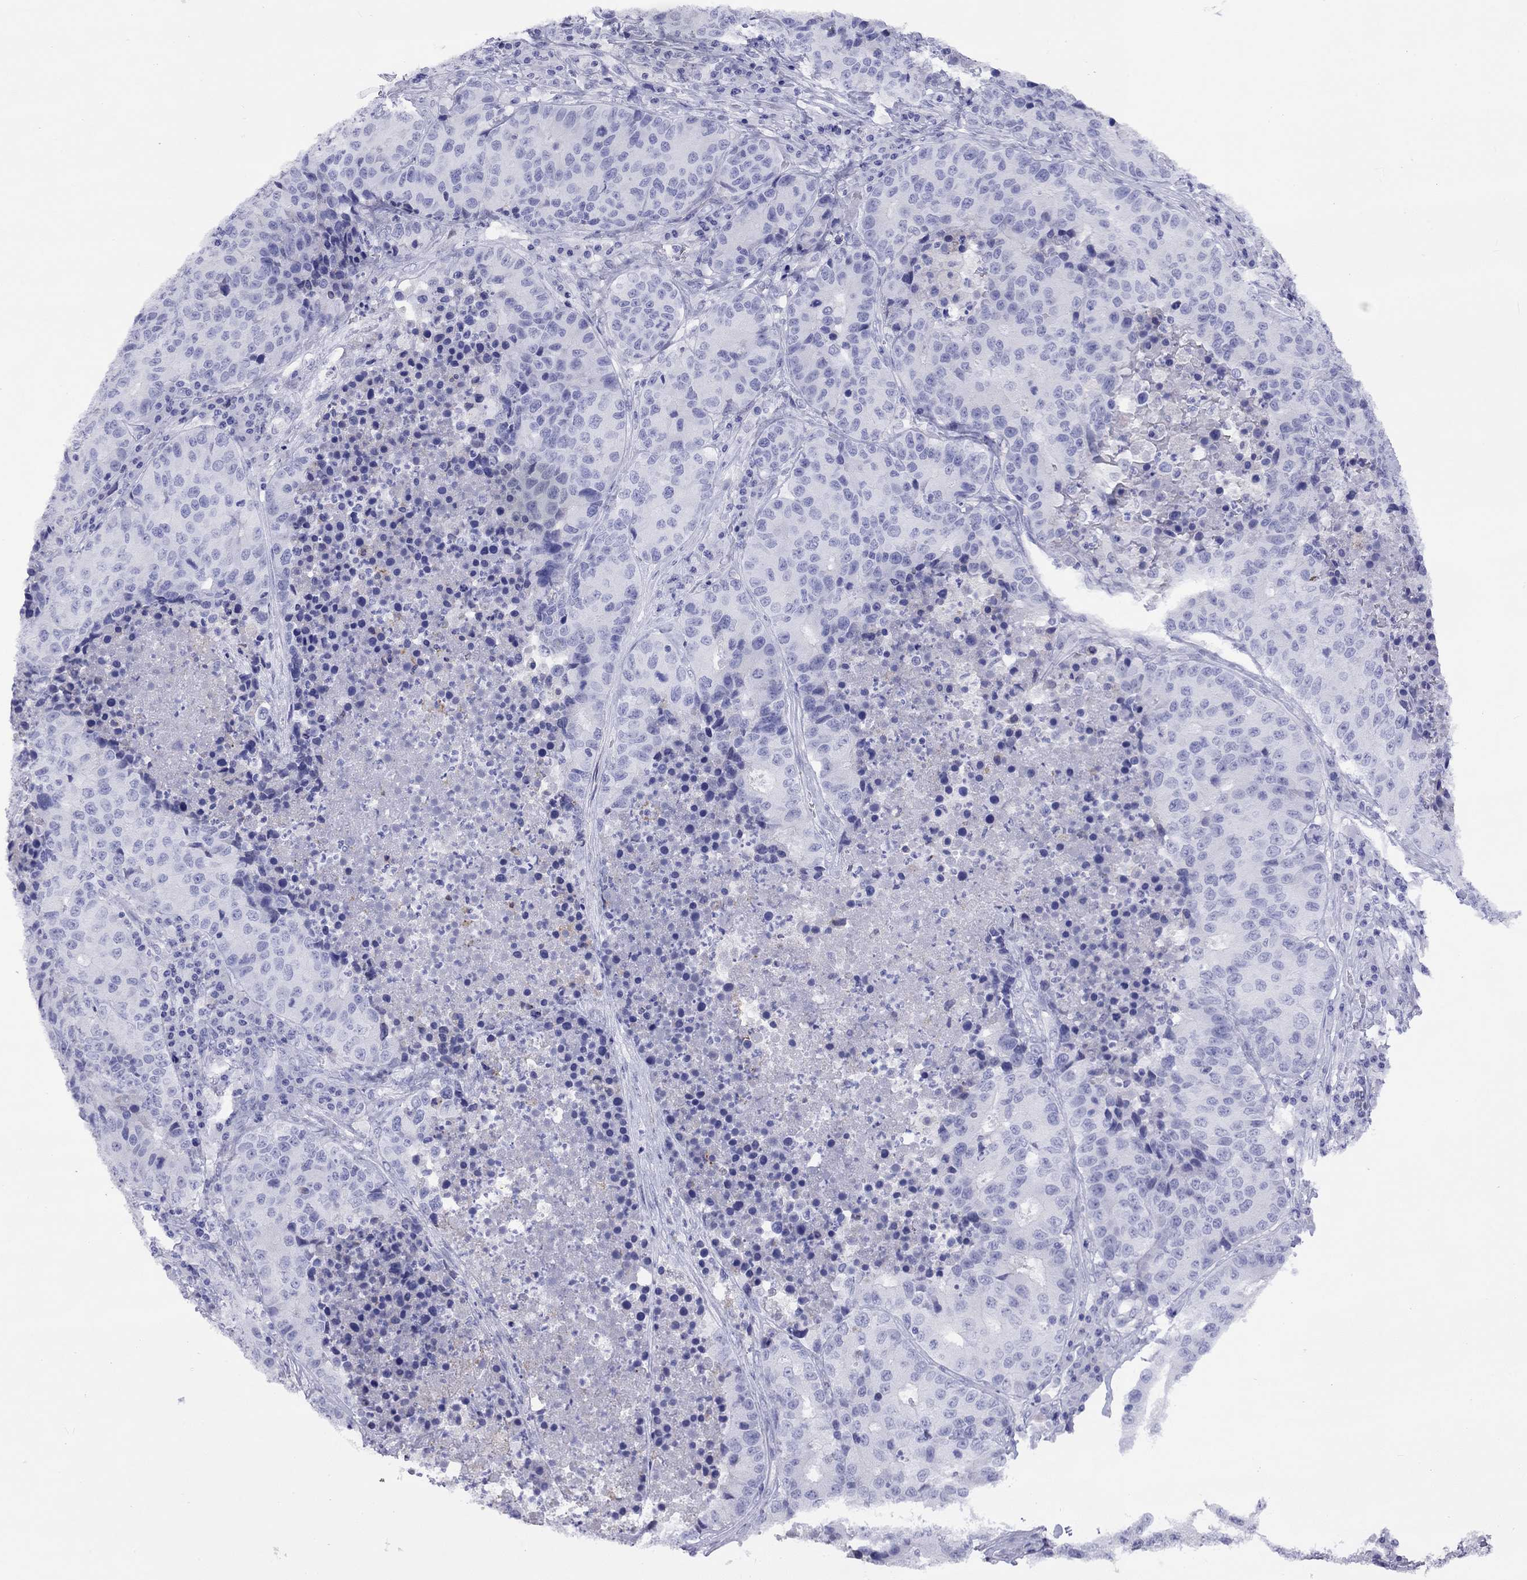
{"staining": {"intensity": "negative", "quantity": "none", "location": "none"}, "tissue": "stomach cancer", "cell_type": "Tumor cells", "image_type": "cancer", "snomed": [{"axis": "morphology", "description": "Adenocarcinoma, NOS"}, {"axis": "topography", "description": "Stomach"}], "caption": "Immunohistochemical staining of human stomach cancer (adenocarcinoma) demonstrates no significant expression in tumor cells.", "gene": "SLC30A8", "patient": {"sex": "male", "age": 71}}